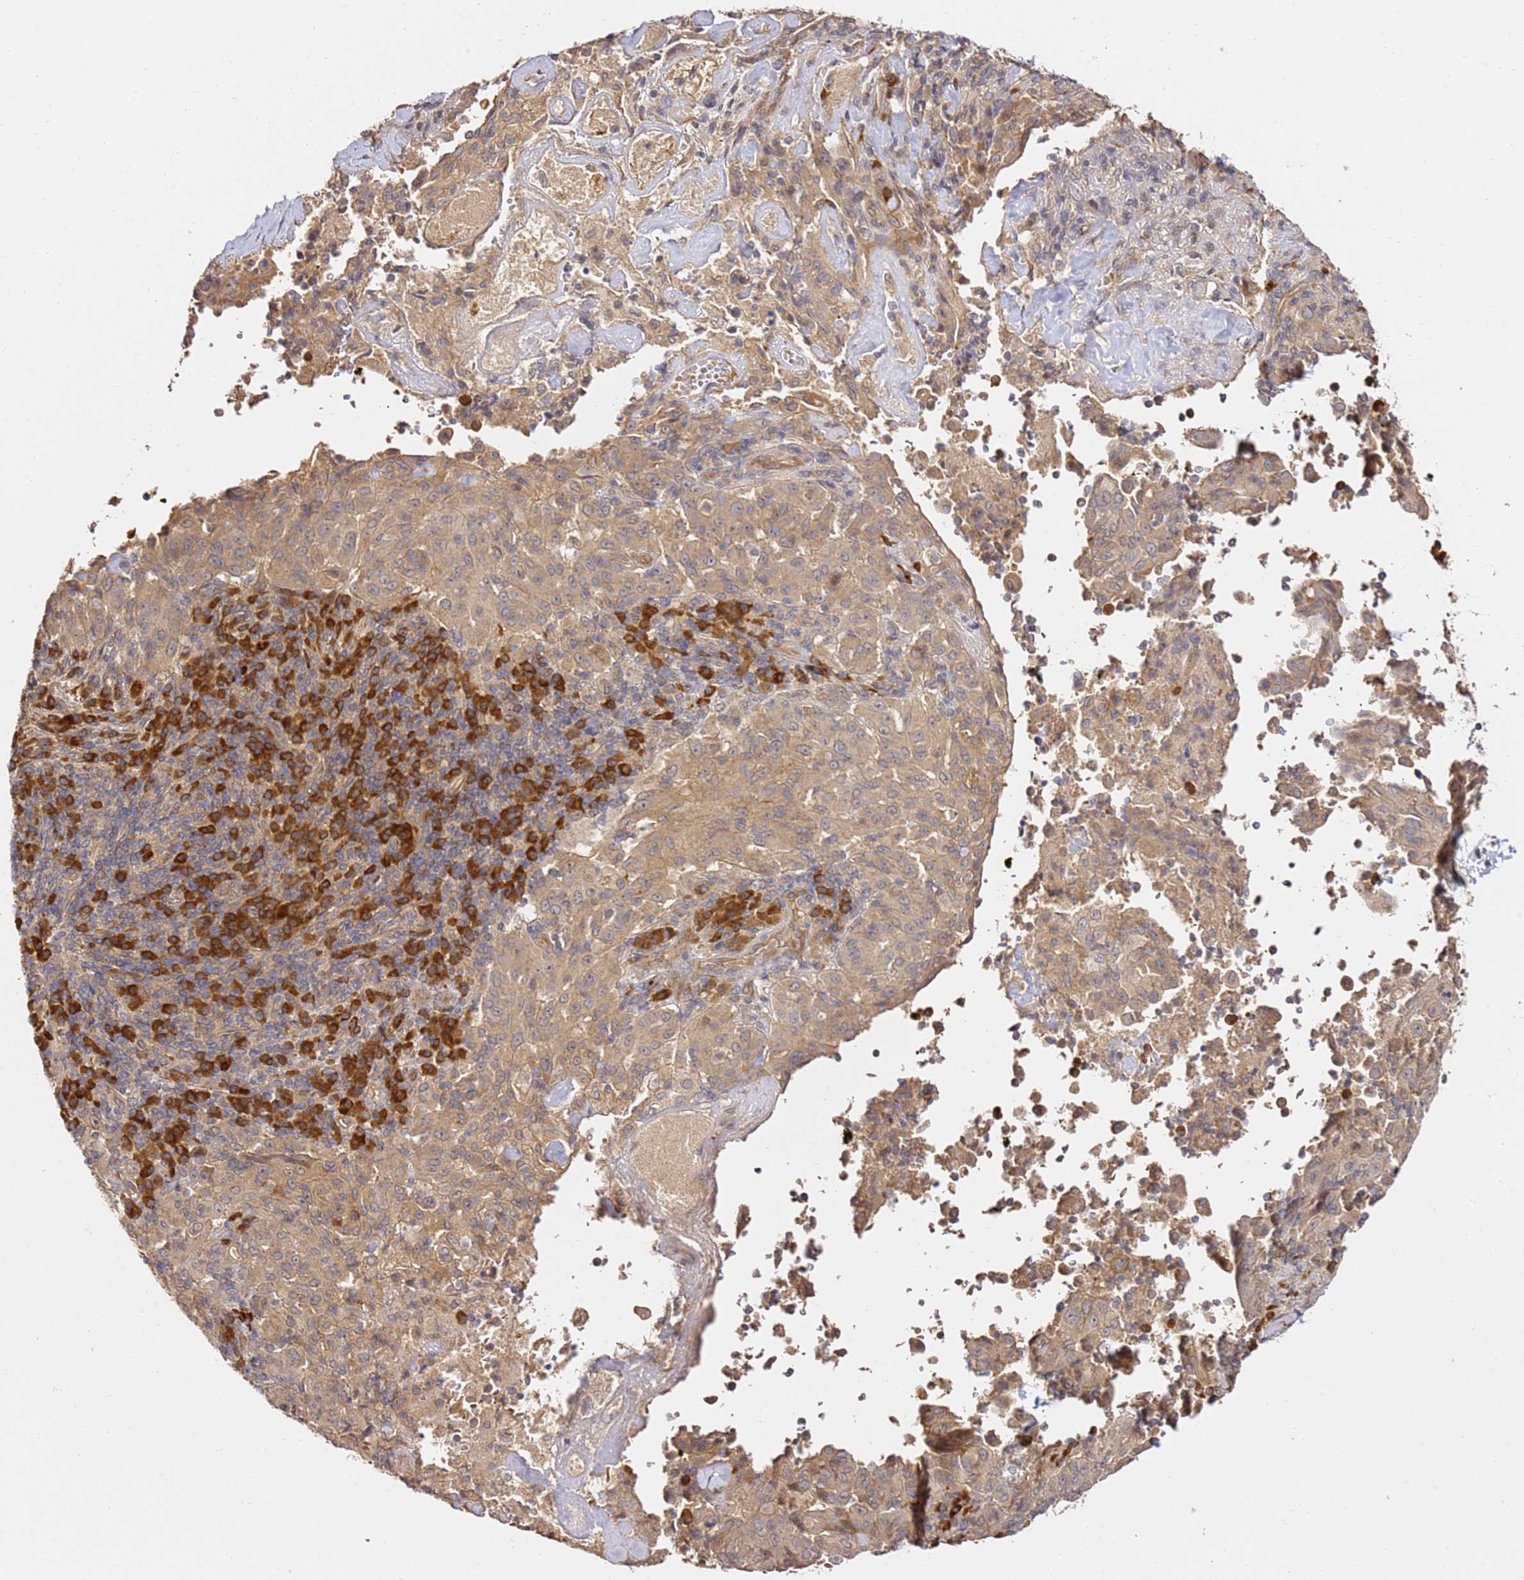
{"staining": {"intensity": "moderate", "quantity": ">75%", "location": "cytoplasmic/membranous"}, "tissue": "pancreatic cancer", "cell_type": "Tumor cells", "image_type": "cancer", "snomed": [{"axis": "morphology", "description": "Adenocarcinoma, NOS"}, {"axis": "topography", "description": "Pancreas"}], "caption": "Immunohistochemical staining of pancreatic cancer reveals medium levels of moderate cytoplasmic/membranous staining in about >75% of tumor cells. The protein is stained brown, and the nuclei are stained in blue (DAB (3,3'-diaminobenzidine) IHC with brightfield microscopy, high magnification).", "gene": "OSBPL2", "patient": {"sex": "male", "age": 63}}